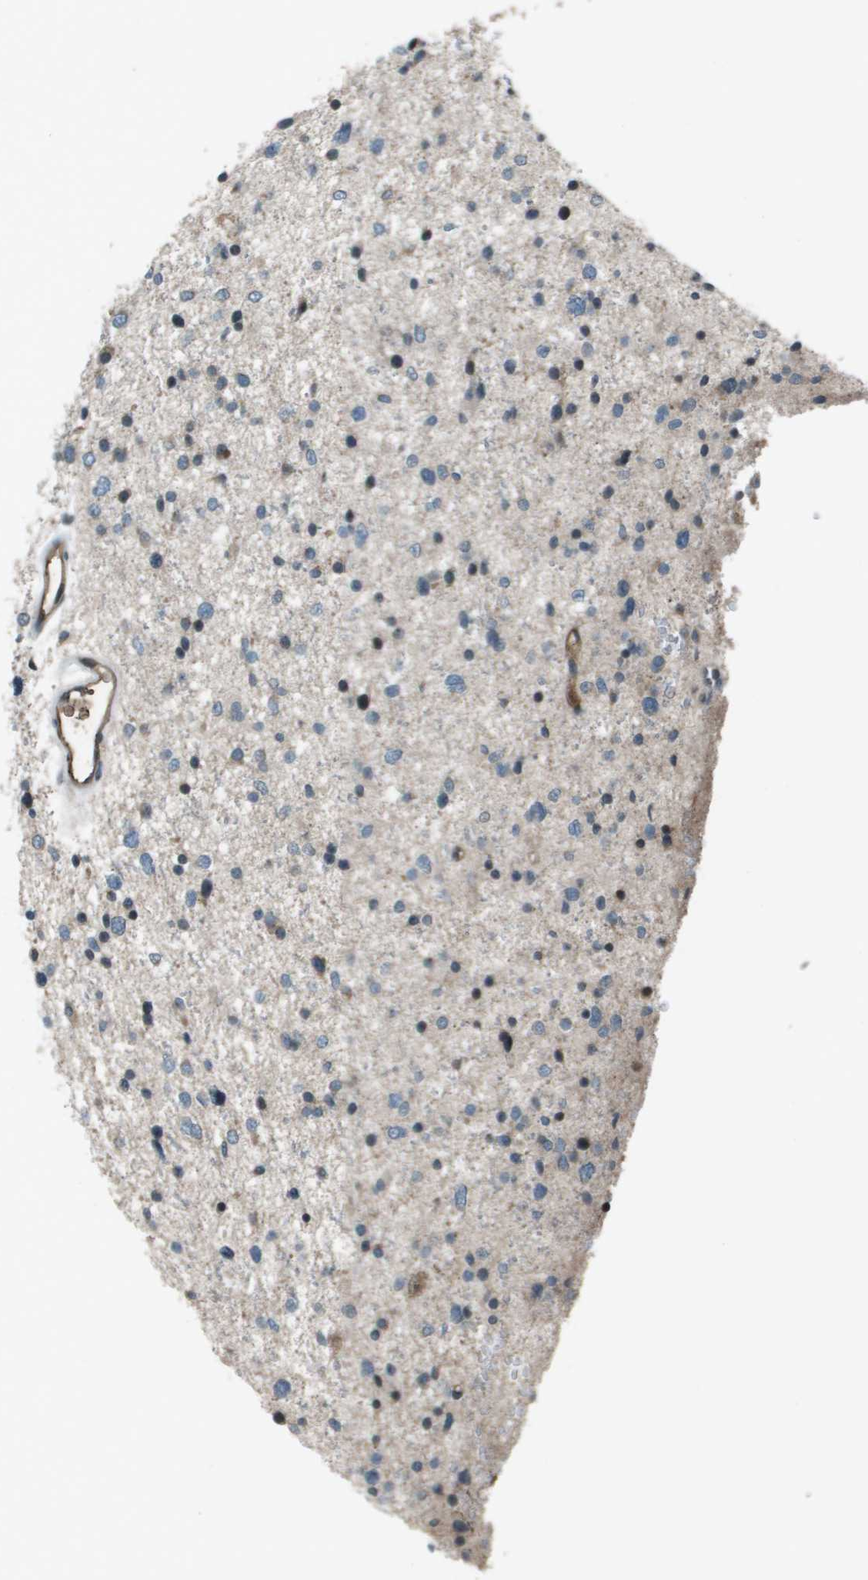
{"staining": {"intensity": "negative", "quantity": "none", "location": "none"}, "tissue": "glioma", "cell_type": "Tumor cells", "image_type": "cancer", "snomed": [{"axis": "morphology", "description": "Glioma, malignant, Low grade"}, {"axis": "topography", "description": "Brain"}], "caption": "Immunohistochemistry histopathology image of human glioma stained for a protein (brown), which shows no positivity in tumor cells.", "gene": "CXCL12", "patient": {"sex": "female", "age": 37}}